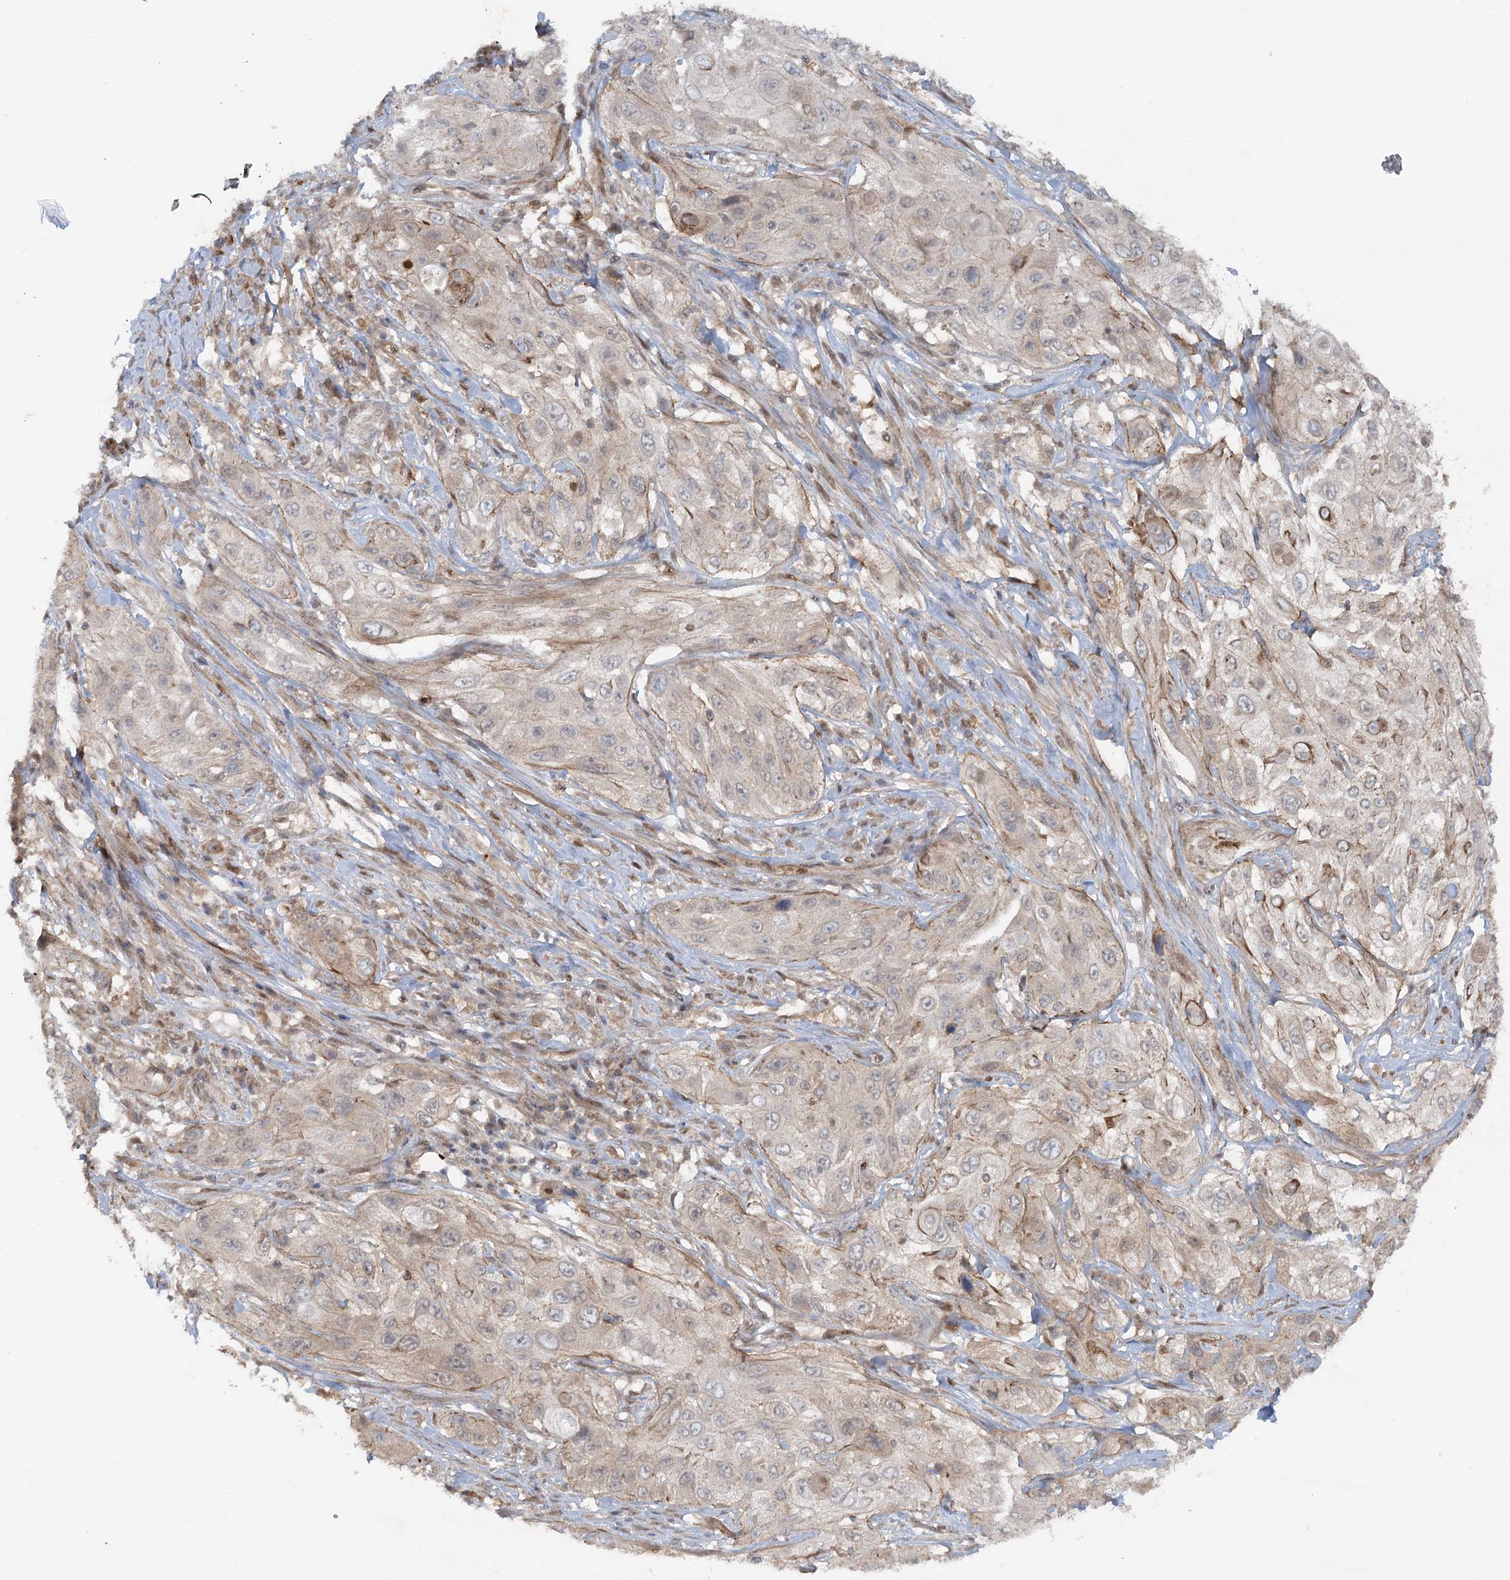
{"staining": {"intensity": "moderate", "quantity": "<25%", "location": "cytoplasmic/membranous"}, "tissue": "cervical cancer", "cell_type": "Tumor cells", "image_type": "cancer", "snomed": [{"axis": "morphology", "description": "Squamous cell carcinoma, NOS"}, {"axis": "topography", "description": "Cervix"}], "caption": "Immunohistochemical staining of human cervical squamous cell carcinoma reveals moderate cytoplasmic/membranous protein positivity in about <25% of tumor cells.", "gene": "GBE1", "patient": {"sex": "female", "age": 42}}